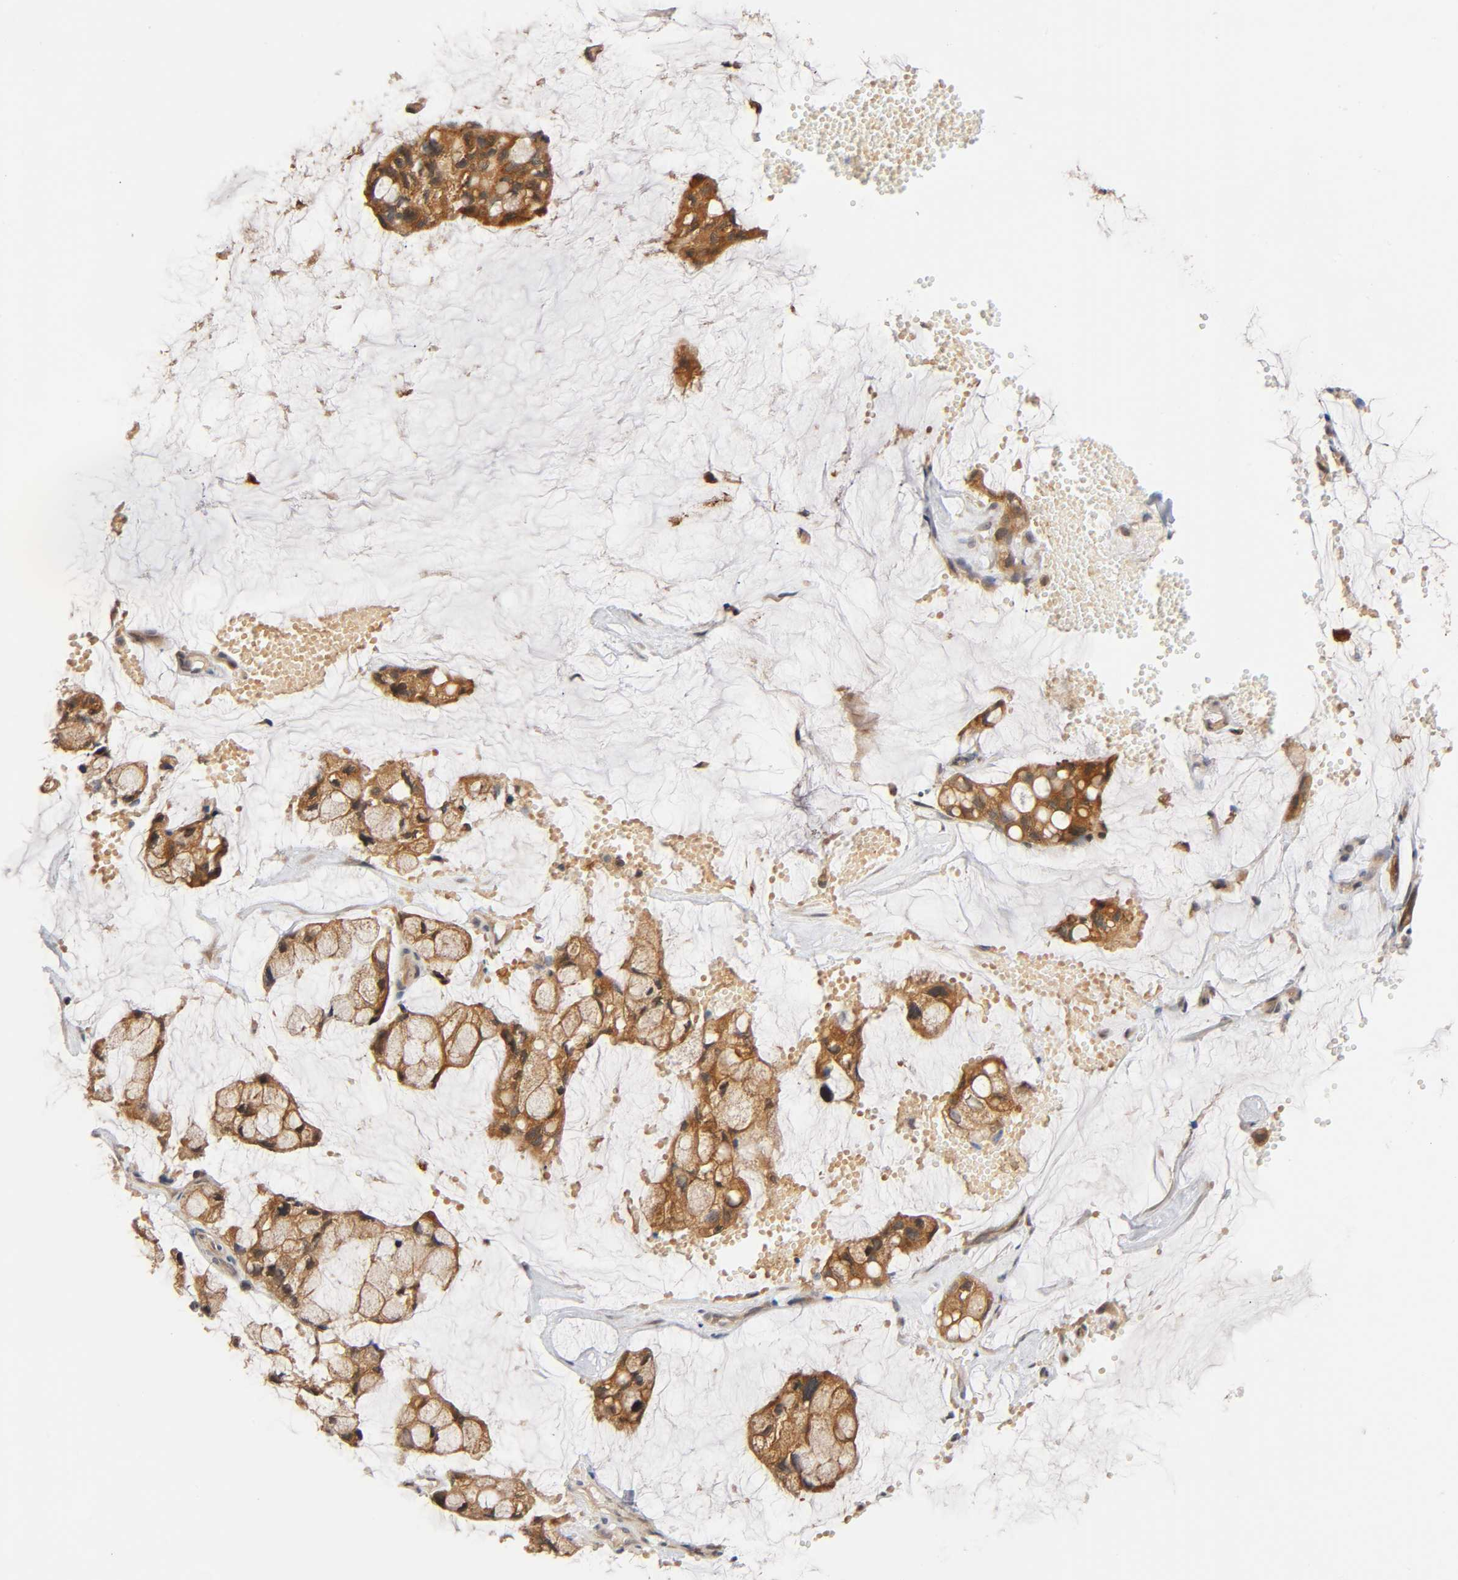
{"staining": {"intensity": "moderate", "quantity": ">75%", "location": "cytoplasmic/membranous"}, "tissue": "ovarian cancer", "cell_type": "Tumor cells", "image_type": "cancer", "snomed": [{"axis": "morphology", "description": "Cystadenocarcinoma, mucinous, NOS"}, {"axis": "topography", "description": "Ovary"}], "caption": "Immunohistochemistry histopathology image of ovarian mucinous cystadenocarcinoma stained for a protein (brown), which exhibits medium levels of moderate cytoplasmic/membranous positivity in about >75% of tumor cells.", "gene": "PRKAB1", "patient": {"sex": "female", "age": 39}}